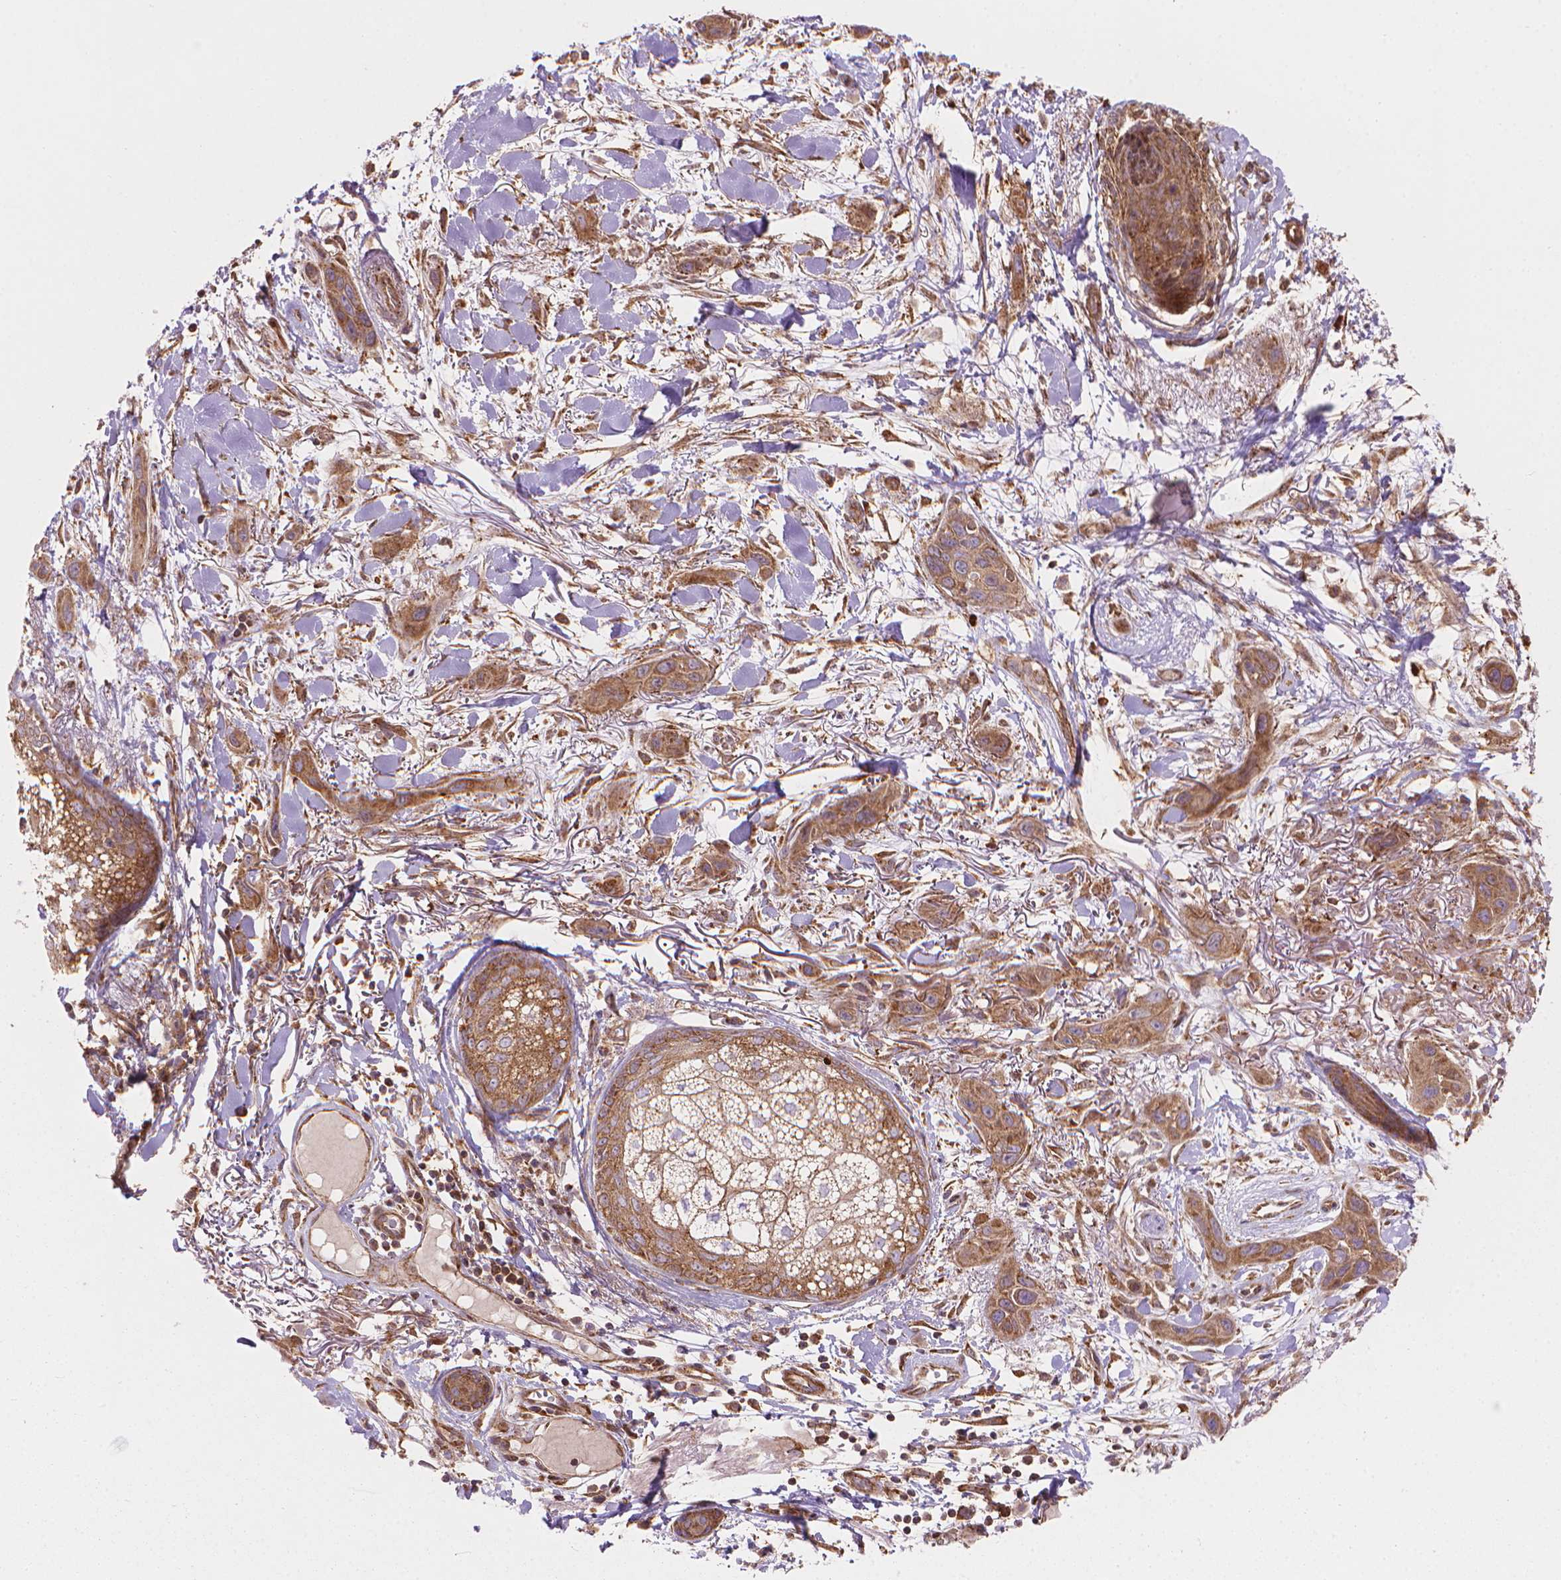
{"staining": {"intensity": "moderate", "quantity": ">75%", "location": "cytoplasmic/membranous"}, "tissue": "skin cancer", "cell_type": "Tumor cells", "image_type": "cancer", "snomed": [{"axis": "morphology", "description": "Squamous cell carcinoma, NOS"}, {"axis": "topography", "description": "Skin"}], "caption": "IHC (DAB) staining of skin cancer demonstrates moderate cytoplasmic/membranous protein staining in approximately >75% of tumor cells. (Brightfield microscopy of DAB IHC at high magnification).", "gene": "VARS2", "patient": {"sex": "male", "age": 79}}